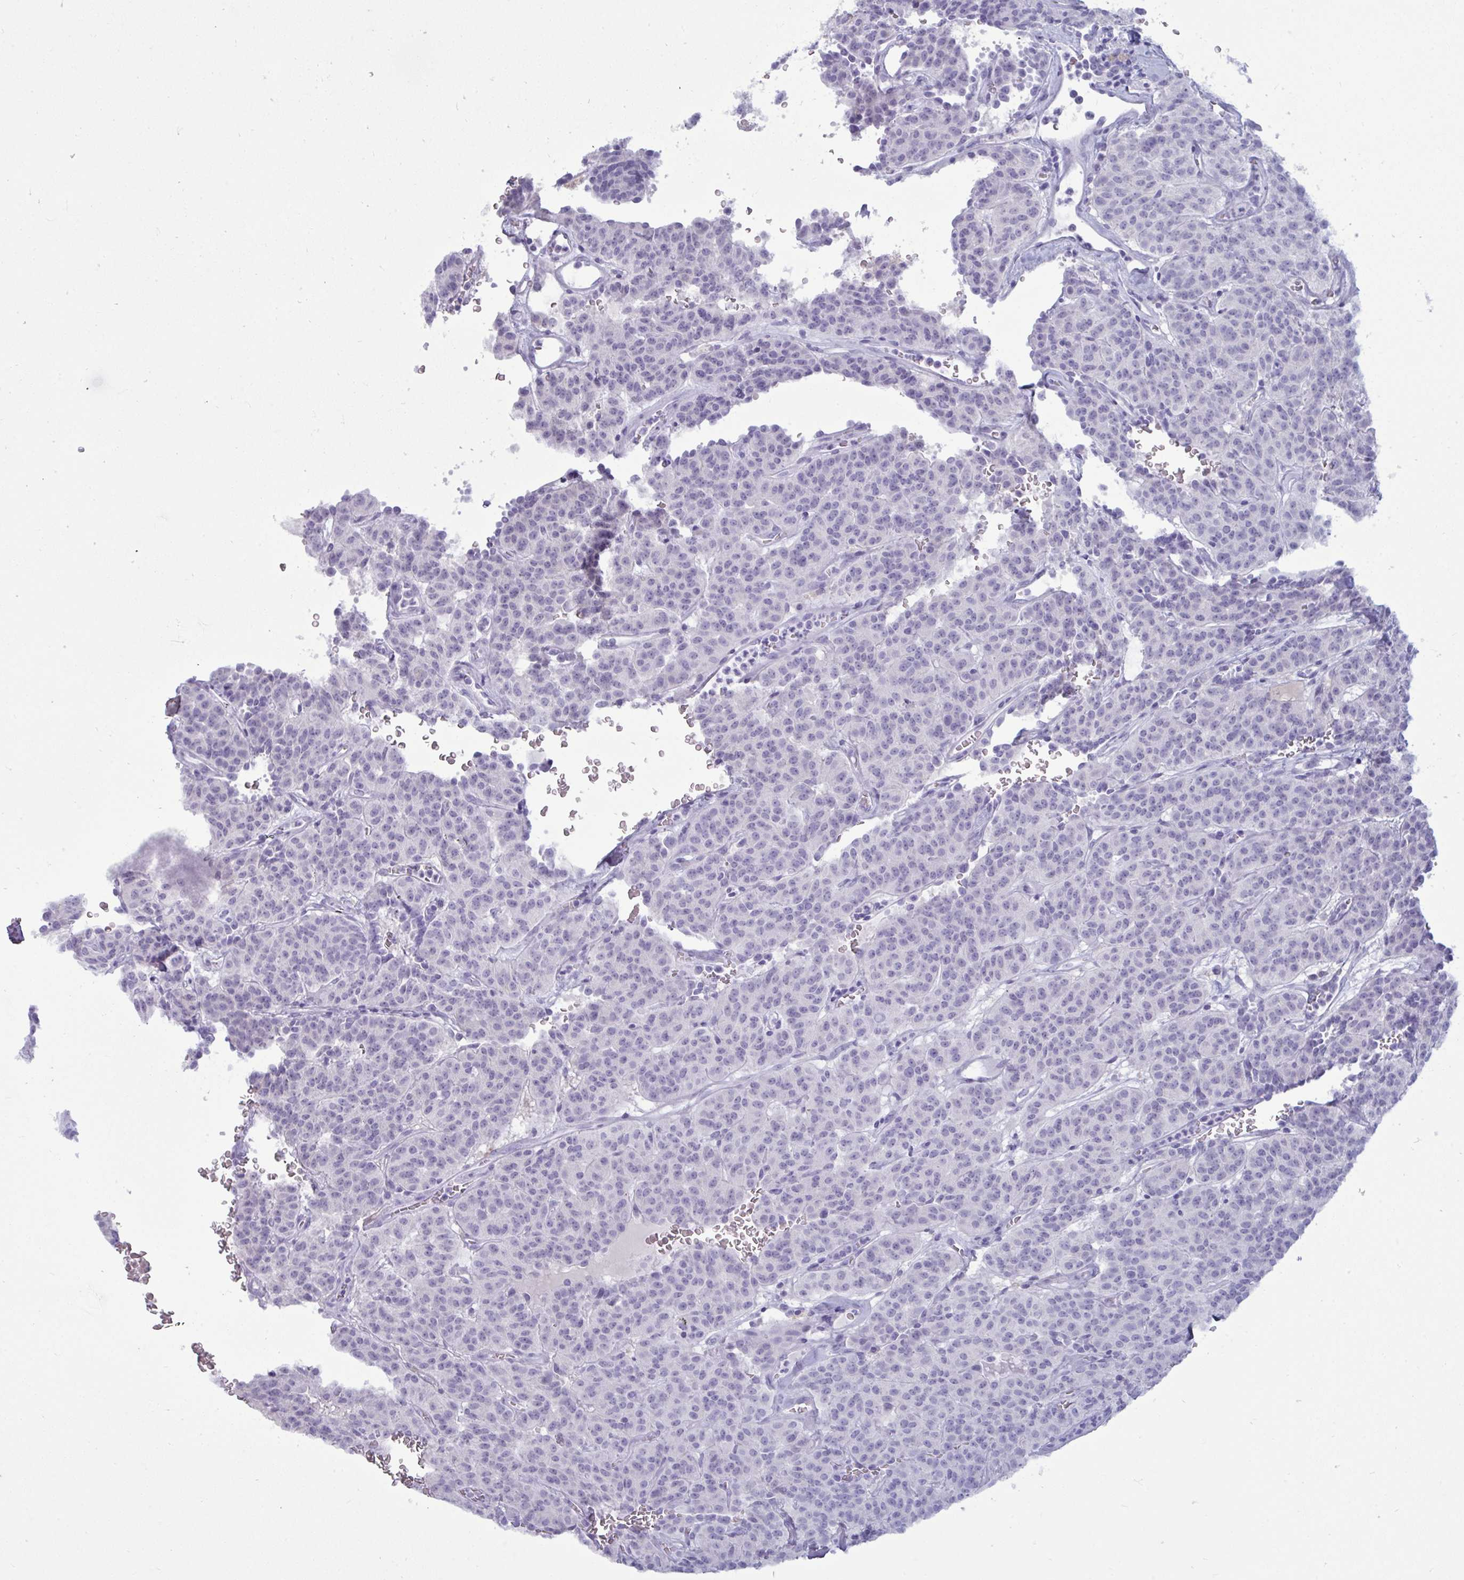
{"staining": {"intensity": "negative", "quantity": "none", "location": "none"}, "tissue": "carcinoid", "cell_type": "Tumor cells", "image_type": "cancer", "snomed": [{"axis": "morphology", "description": "Carcinoid, malignant, NOS"}, {"axis": "topography", "description": "Lung"}], "caption": "Carcinoid (malignant) was stained to show a protein in brown. There is no significant positivity in tumor cells.", "gene": "ANKRD60", "patient": {"sex": "female", "age": 61}}